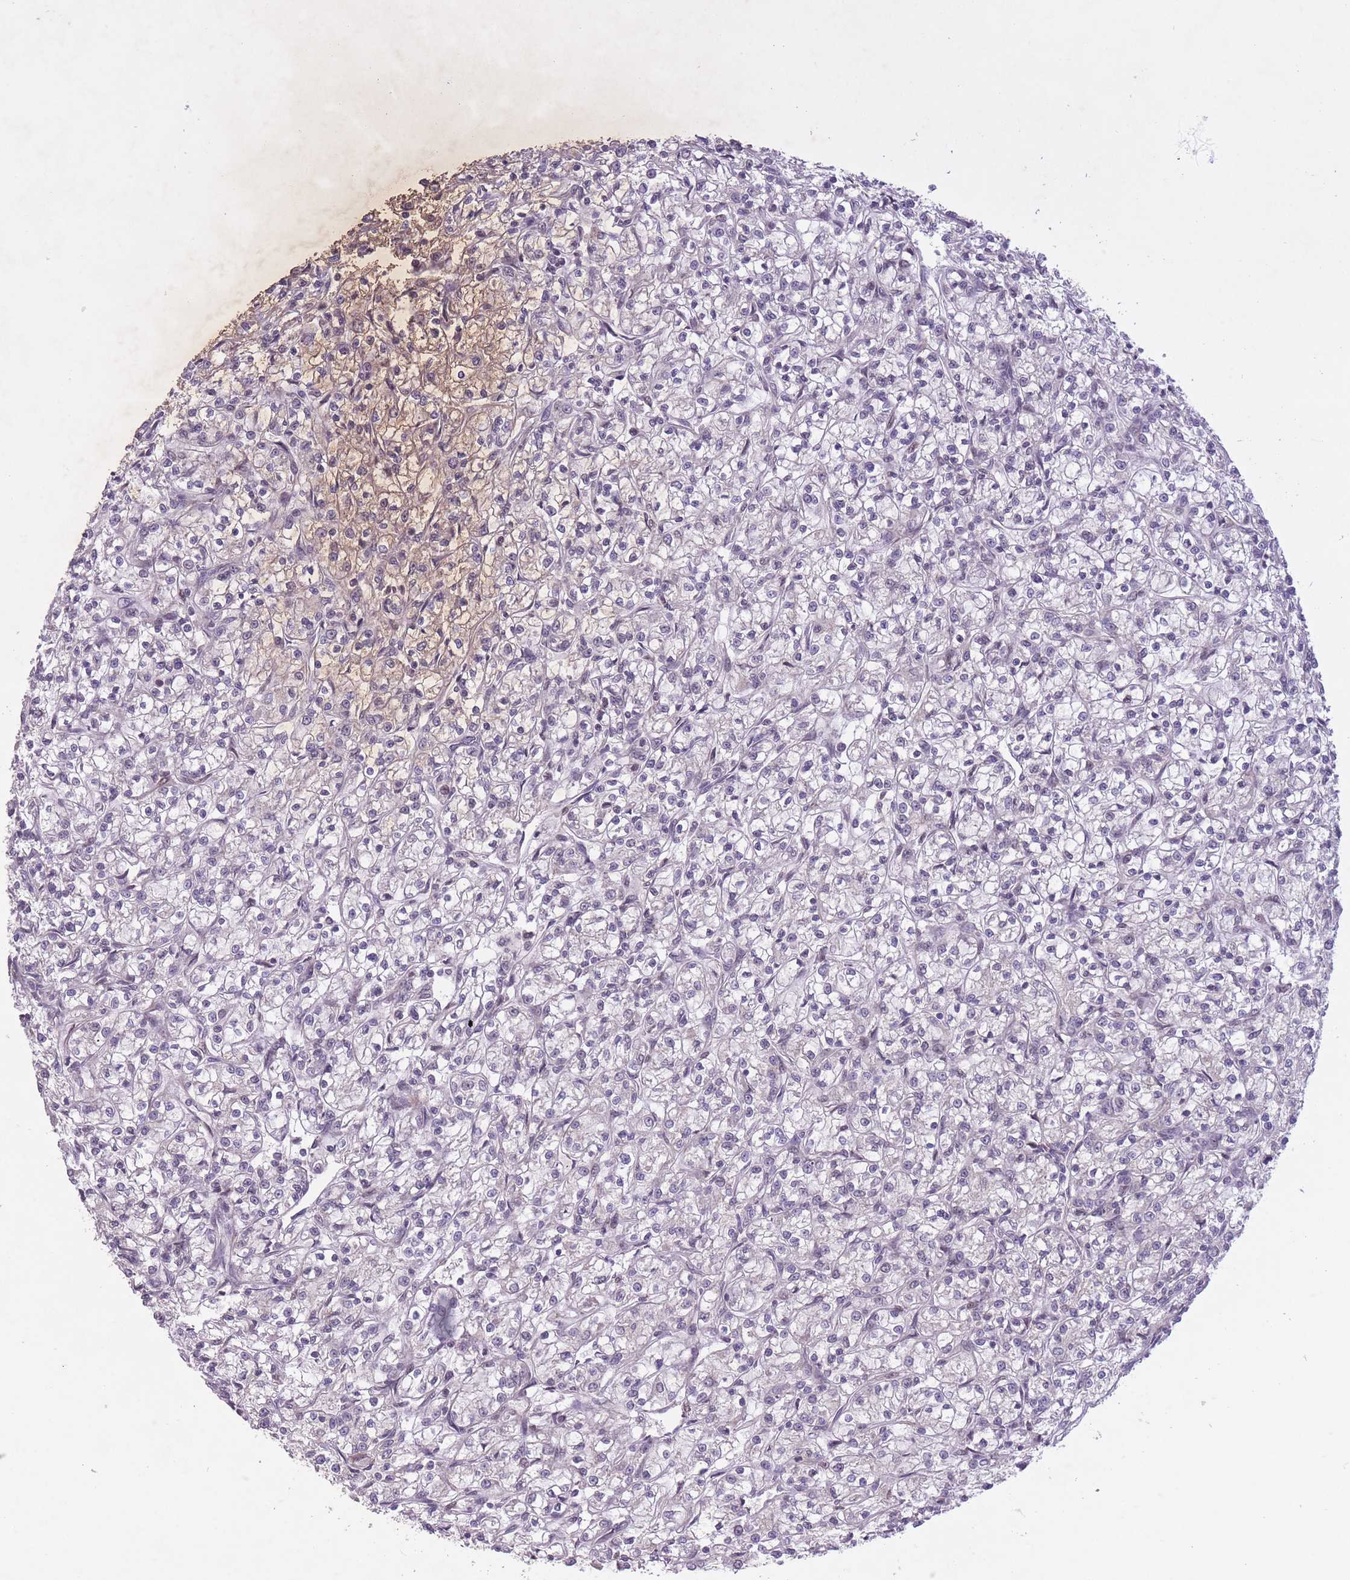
{"staining": {"intensity": "moderate", "quantity": "<25%", "location": "cytoplasmic/membranous"}, "tissue": "renal cancer", "cell_type": "Tumor cells", "image_type": "cancer", "snomed": [{"axis": "morphology", "description": "Adenocarcinoma, NOS"}, {"axis": "topography", "description": "Kidney"}], "caption": "DAB (3,3'-diaminobenzidine) immunohistochemical staining of human adenocarcinoma (renal) reveals moderate cytoplasmic/membranous protein expression in approximately <25% of tumor cells.", "gene": "CBX6", "patient": {"sex": "female", "age": 59}}